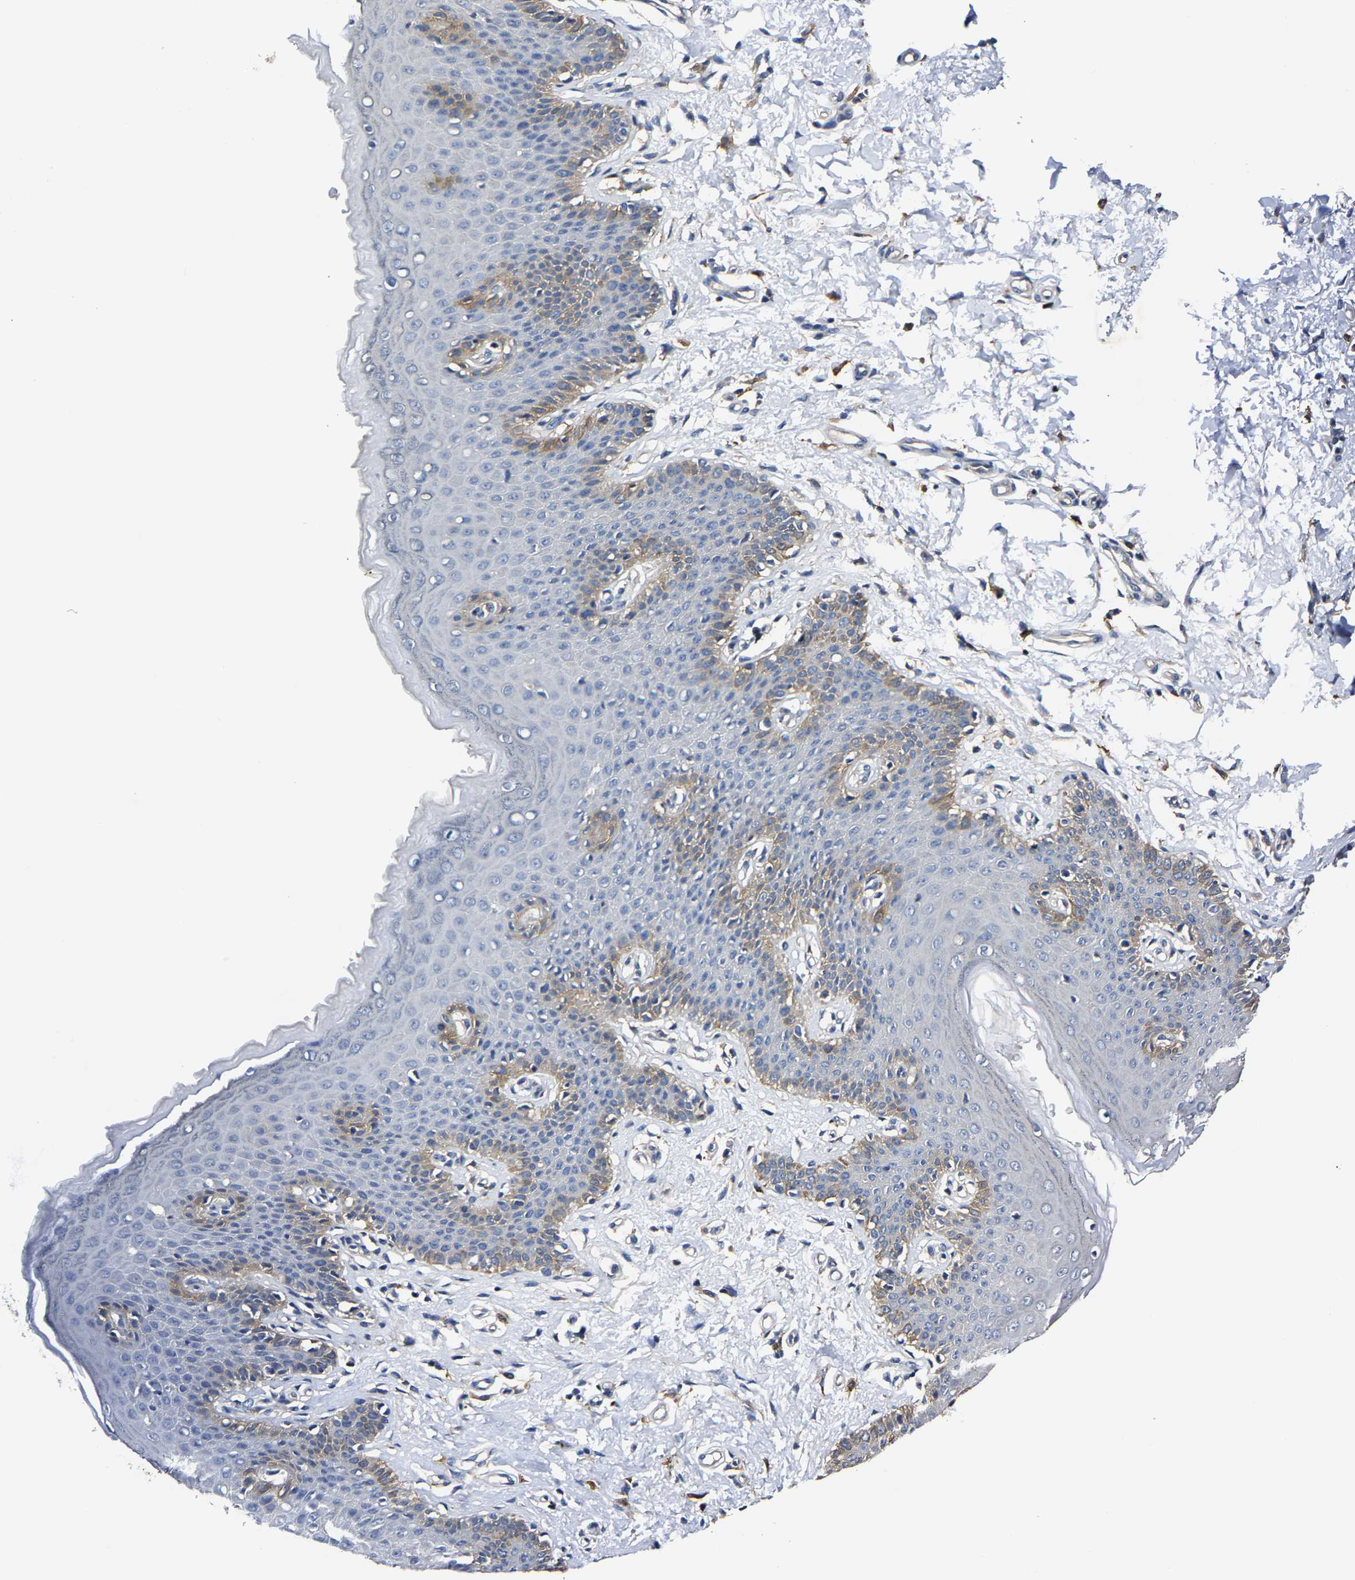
{"staining": {"intensity": "weak", "quantity": "<25%", "location": "cytoplasmic/membranous"}, "tissue": "skin", "cell_type": "Epidermal cells", "image_type": "normal", "snomed": [{"axis": "morphology", "description": "Normal tissue, NOS"}, {"axis": "topography", "description": "Vulva"}], "caption": "This histopathology image is of unremarkable skin stained with immunohistochemistry (IHC) to label a protein in brown with the nuclei are counter-stained blue. There is no positivity in epidermal cells.", "gene": "TRAF6", "patient": {"sex": "female", "age": 66}}